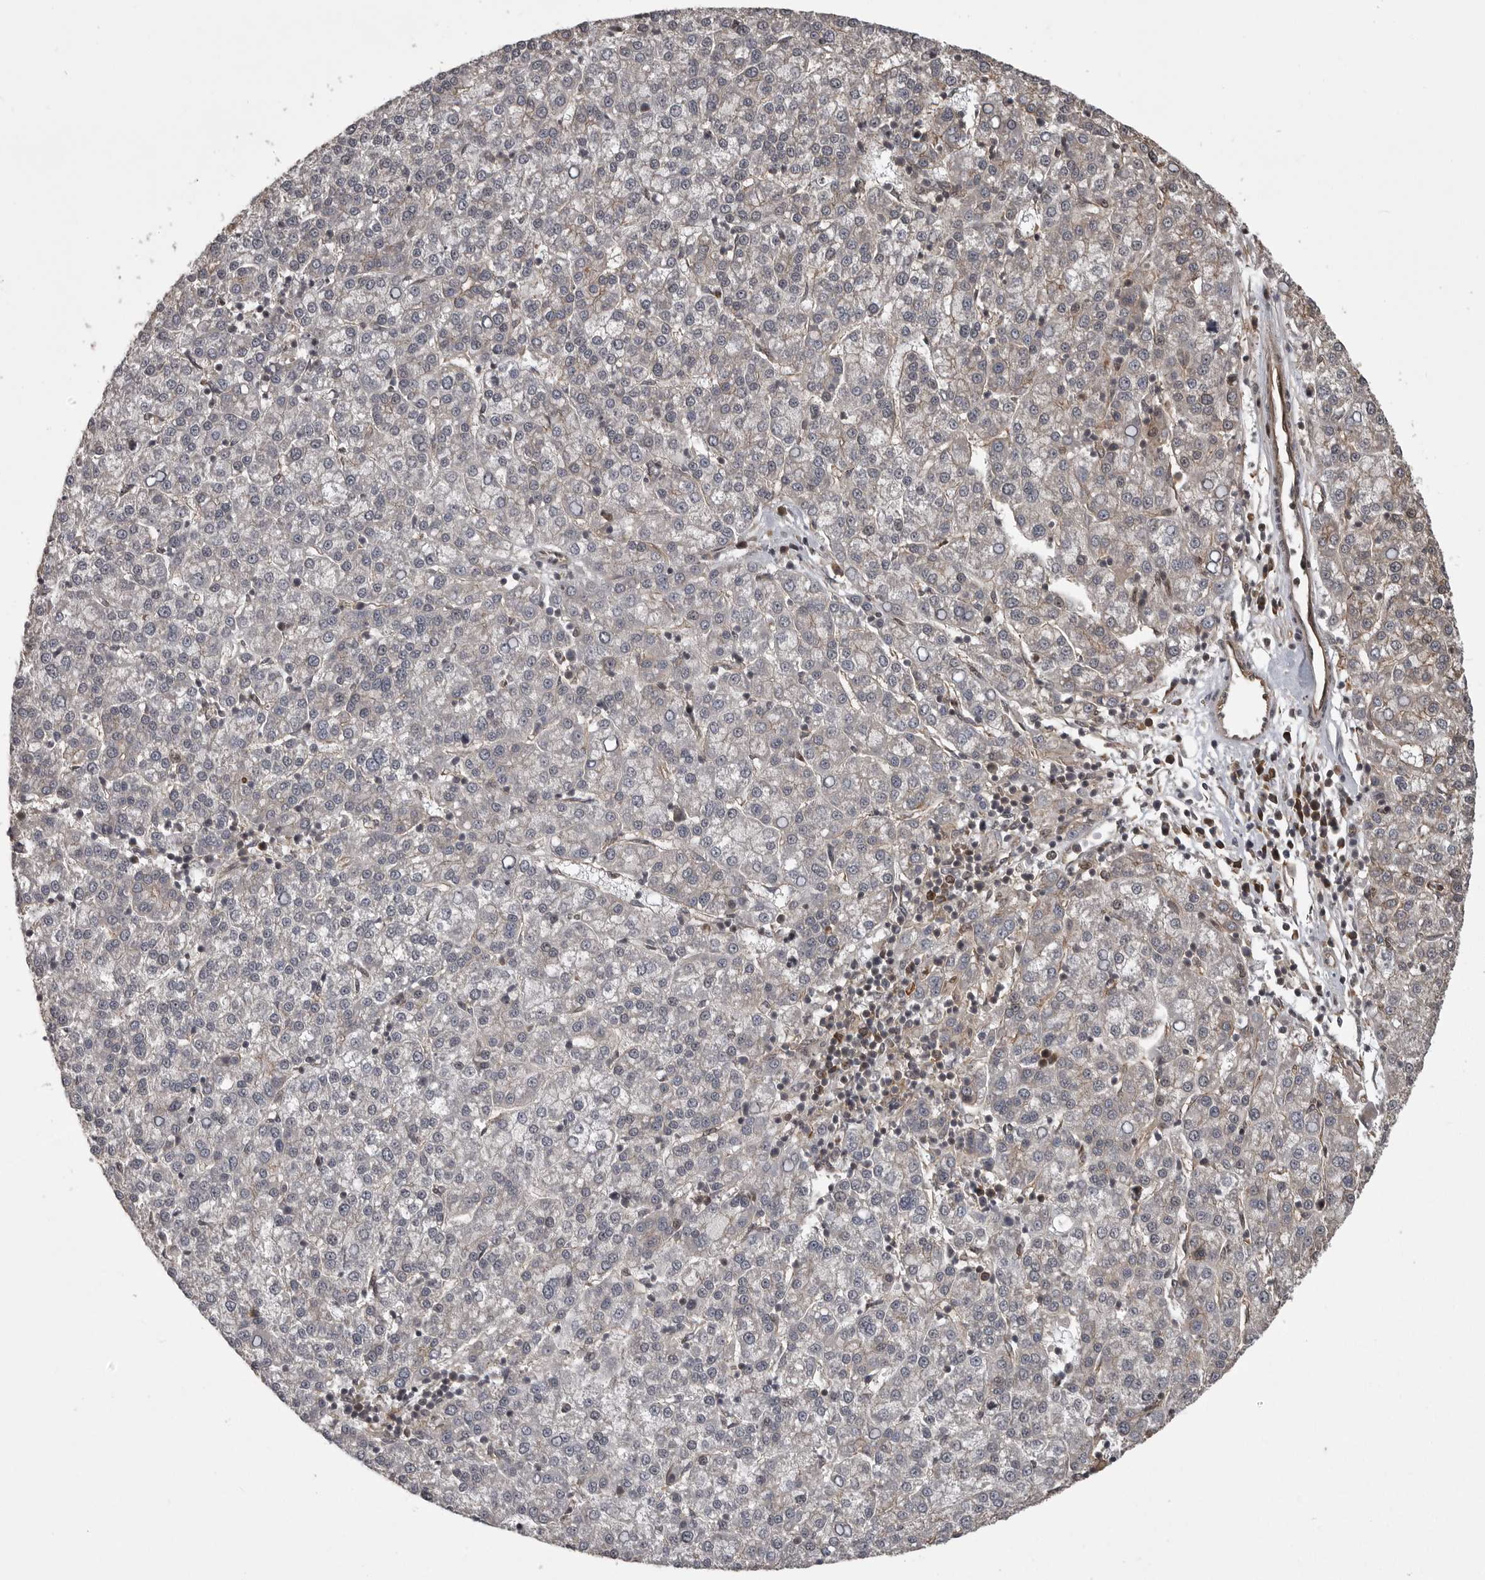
{"staining": {"intensity": "weak", "quantity": "25%-75%", "location": "cytoplasmic/membranous"}, "tissue": "liver cancer", "cell_type": "Tumor cells", "image_type": "cancer", "snomed": [{"axis": "morphology", "description": "Carcinoma, Hepatocellular, NOS"}, {"axis": "topography", "description": "Liver"}], "caption": "About 25%-75% of tumor cells in human liver hepatocellular carcinoma reveal weak cytoplasmic/membranous protein positivity as visualized by brown immunohistochemical staining.", "gene": "DNAJC8", "patient": {"sex": "female", "age": 58}}